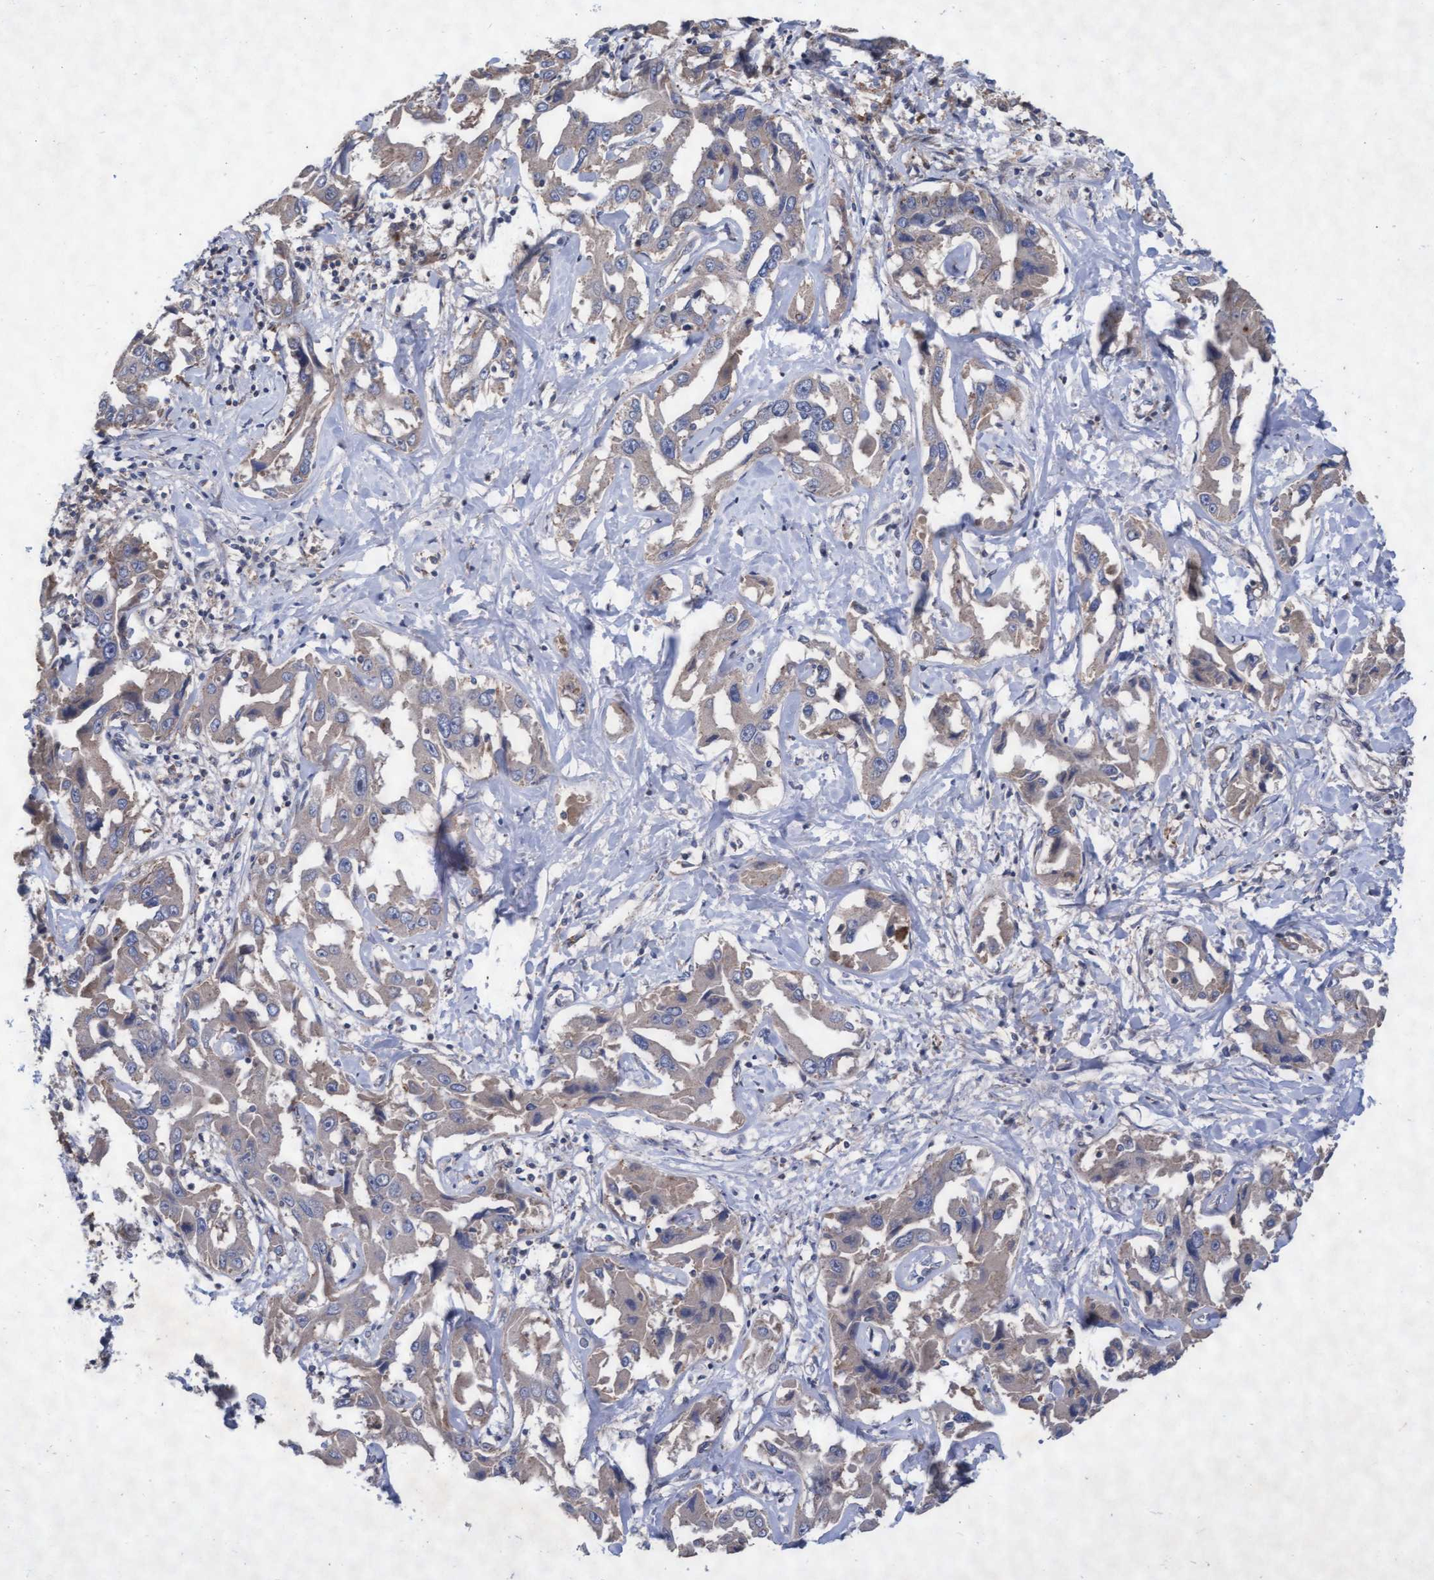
{"staining": {"intensity": "negative", "quantity": "none", "location": "none"}, "tissue": "liver cancer", "cell_type": "Tumor cells", "image_type": "cancer", "snomed": [{"axis": "morphology", "description": "Cholangiocarcinoma"}, {"axis": "topography", "description": "Liver"}], "caption": "This photomicrograph is of liver cancer stained with immunohistochemistry to label a protein in brown with the nuclei are counter-stained blue. There is no expression in tumor cells.", "gene": "ABCF2", "patient": {"sex": "male", "age": 59}}